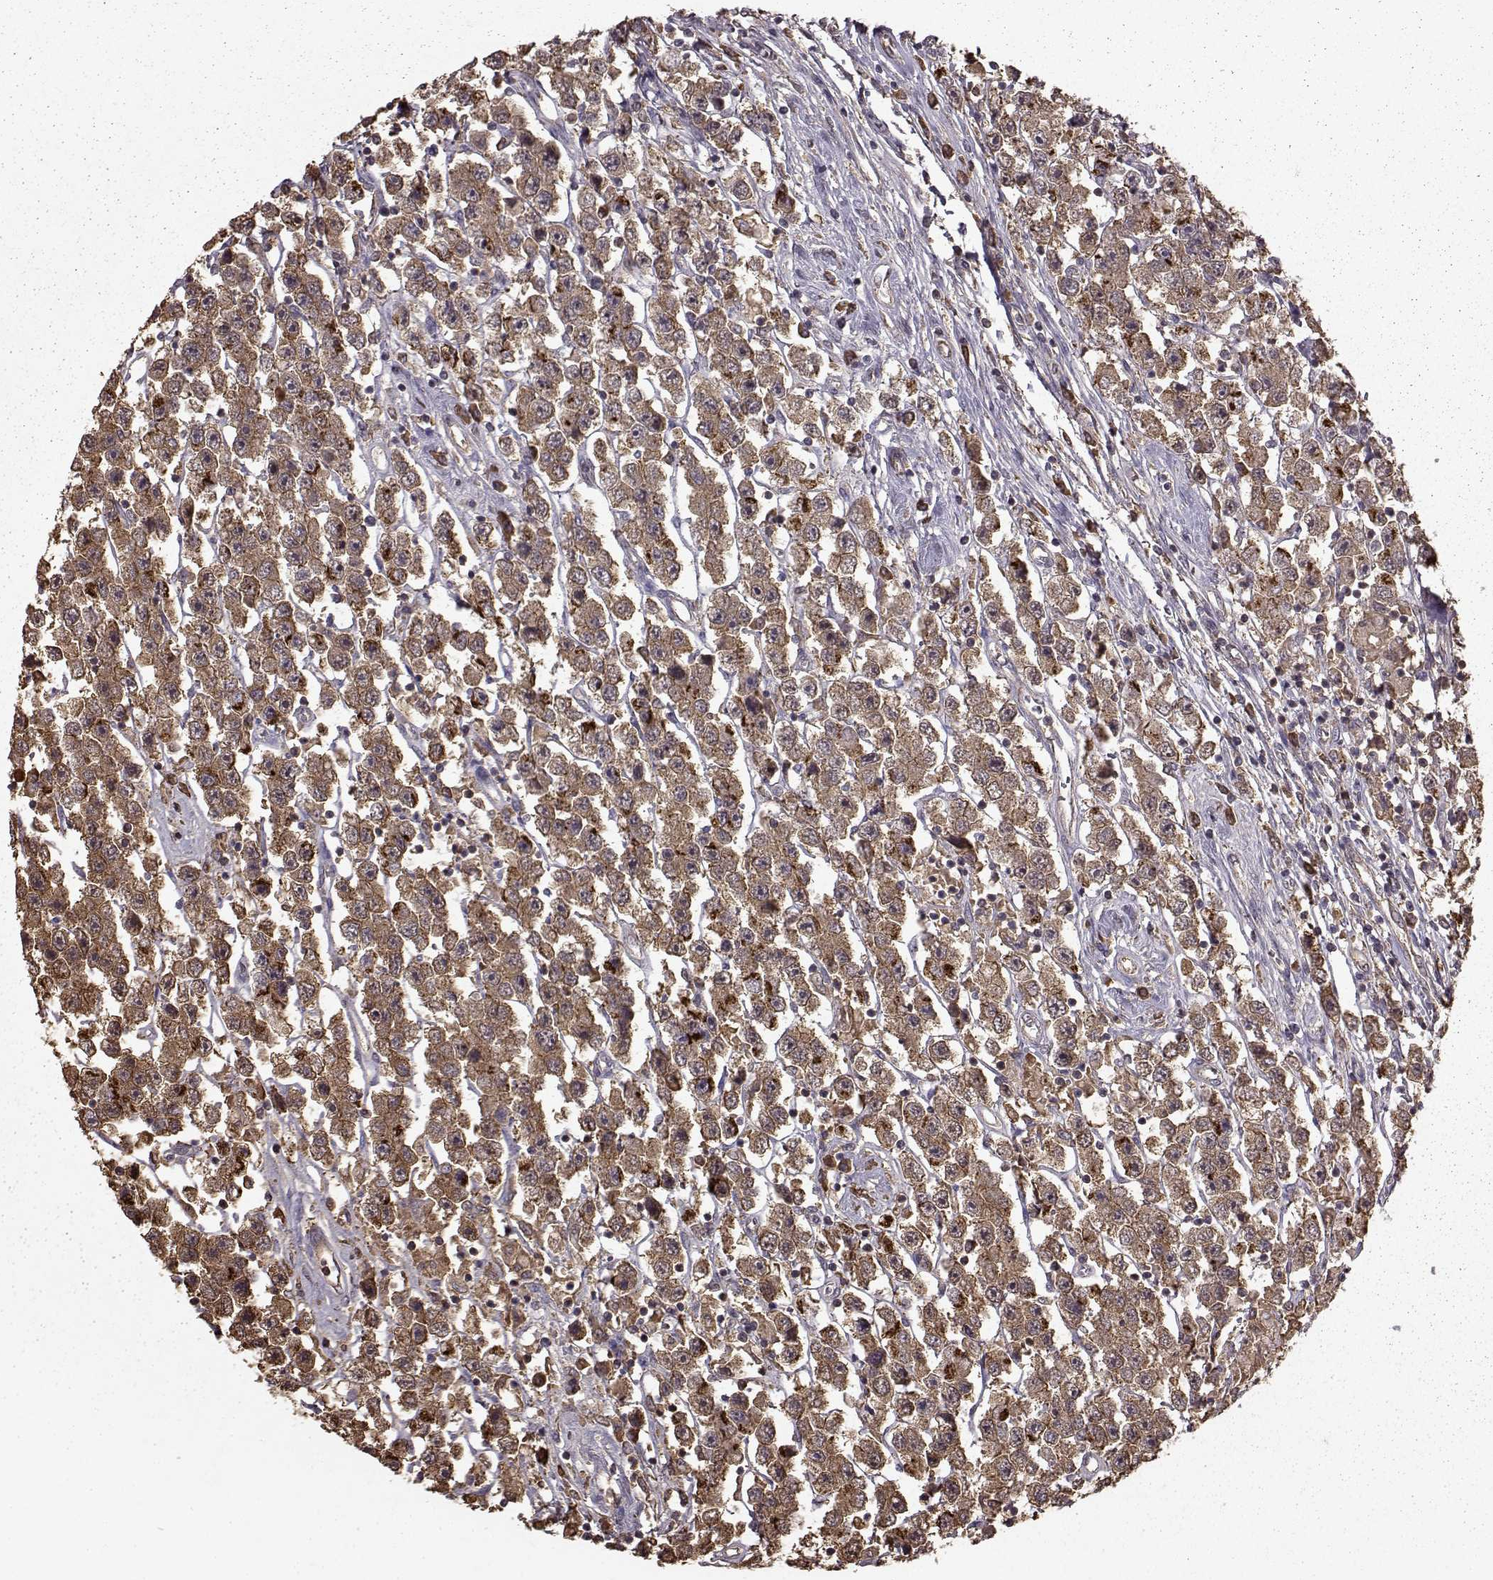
{"staining": {"intensity": "strong", "quantity": "25%-75%", "location": "cytoplasmic/membranous"}, "tissue": "testis cancer", "cell_type": "Tumor cells", "image_type": "cancer", "snomed": [{"axis": "morphology", "description": "Seminoma, NOS"}, {"axis": "topography", "description": "Testis"}], "caption": "Testis cancer (seminoma) stained for a protein (brown) shows strong cytoplasmic/membranous positive staining in about 25%-75% of tumor cells.", "gene": "NME1-NME2", "patient": {"sex": "male", "age": 45}}